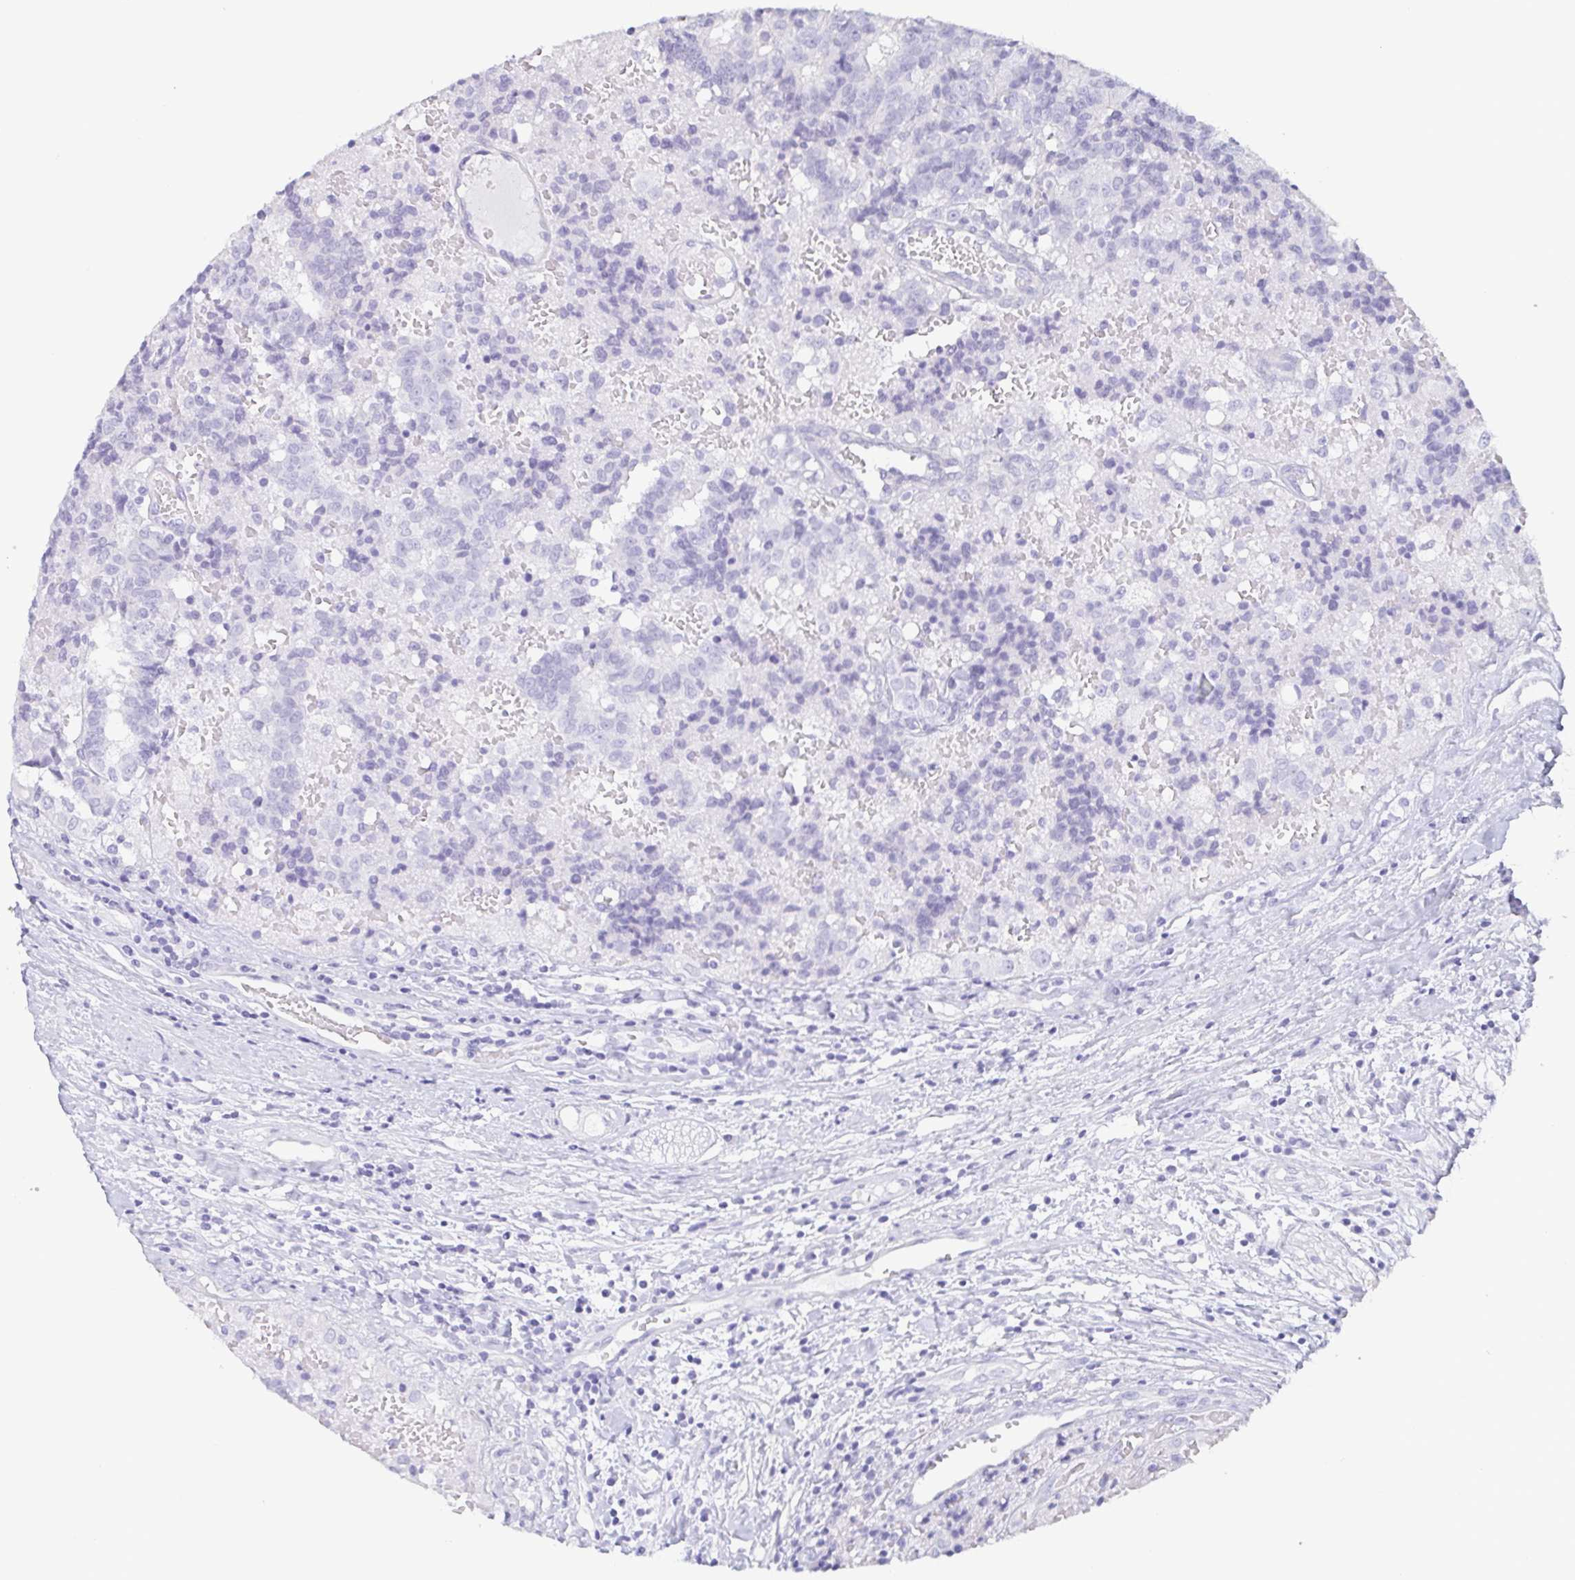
{"staining": {"intensity": "negative", "quantity": "none", "location": "none"}, "tissue": "prostate cancer", "cell_type": "Tumor cells", "image_type": "cancer", "snomed": [{"axis": "morphology", "description": "Adenocarcinoma, High grade"}, {"axis": "topography", "description": "Prostate and seminal vesicle, NOS"}], "caption": "This is an IHC photomicrograph of prostate high-grade adenocarcinoma. There is no positivity in tumor cells.", "gene": "PRR4", "patient": {"sex": "male", "age": 60}}